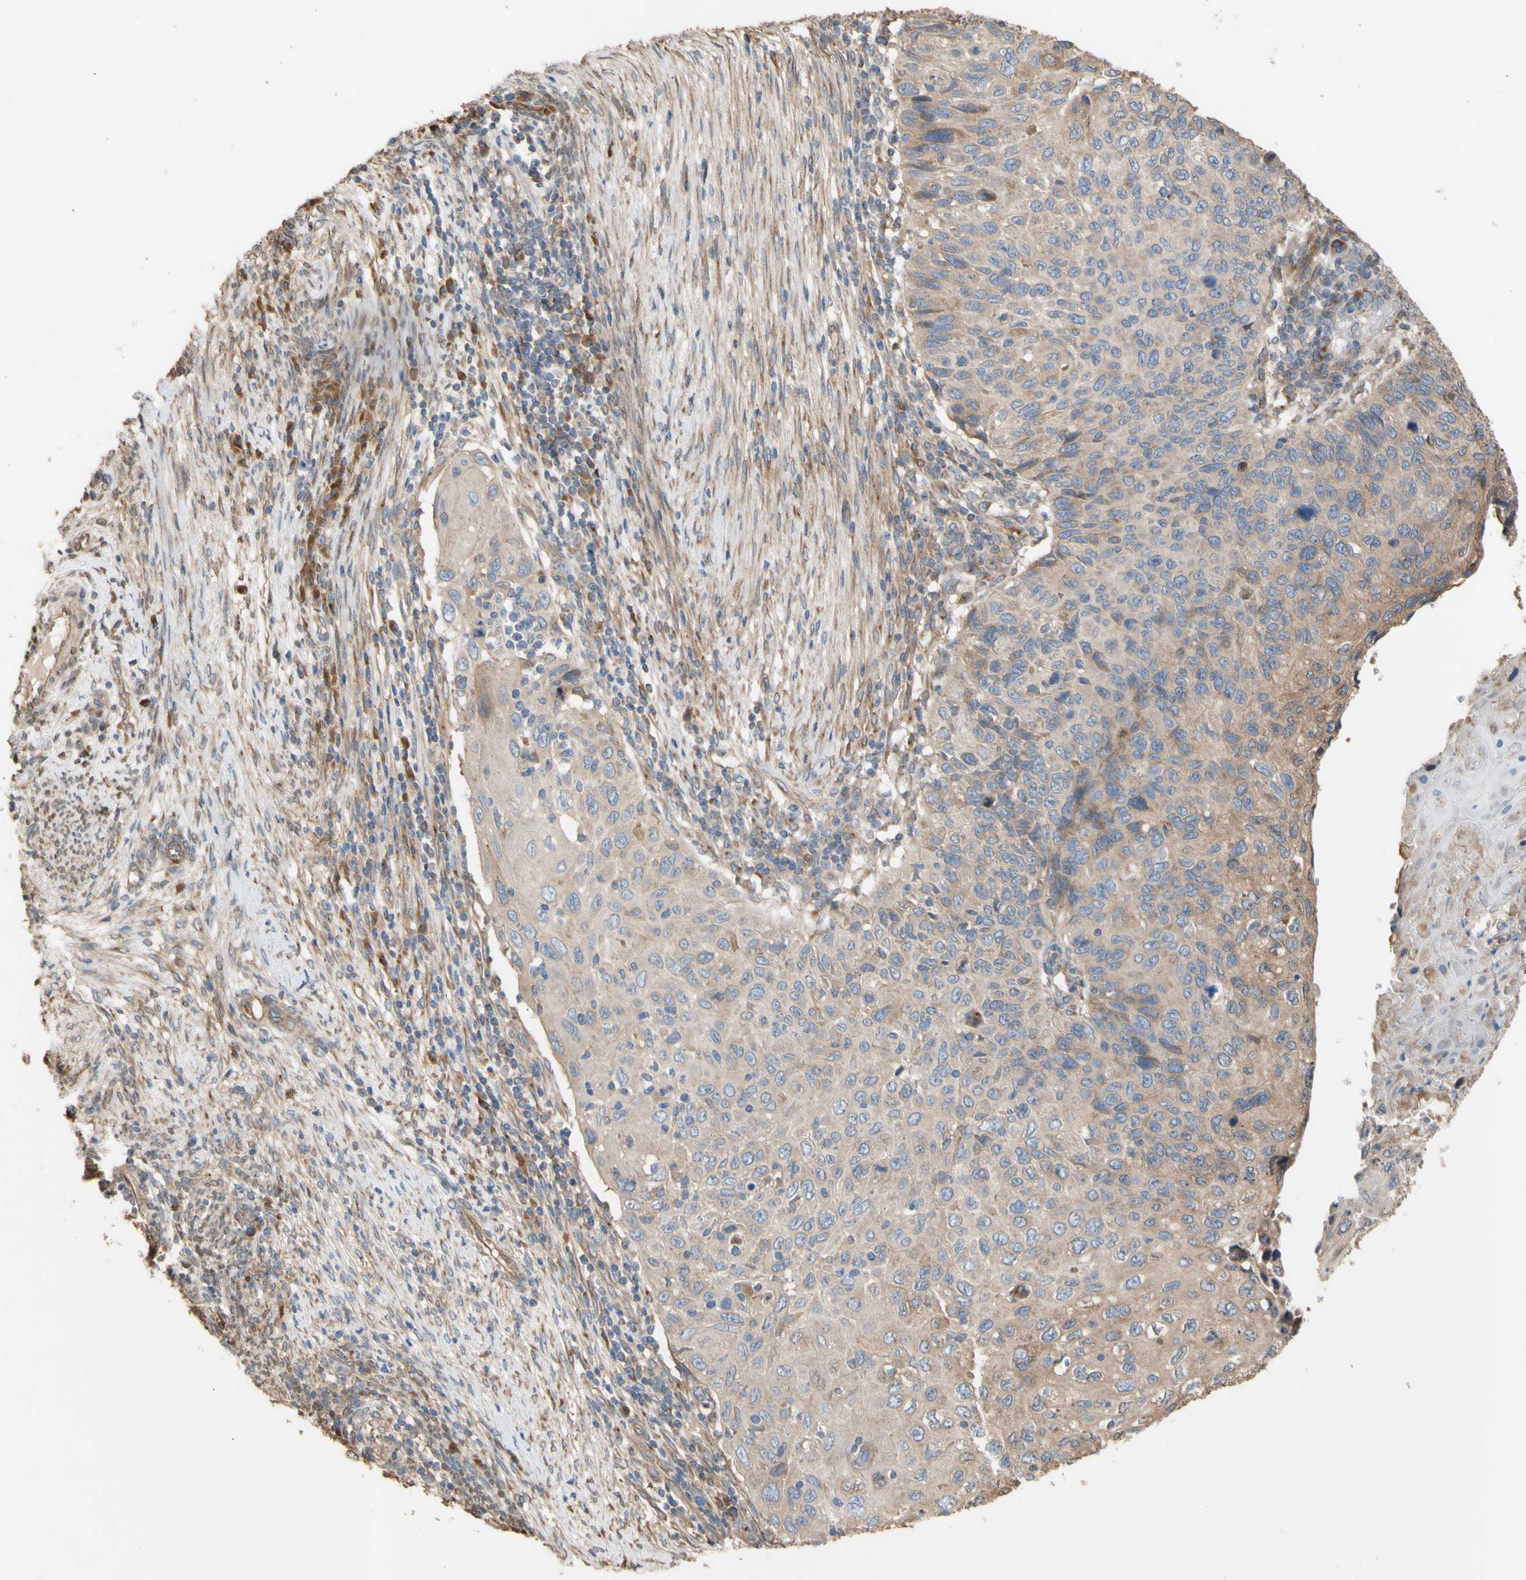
{"staining": {"intensity": "weak", "quantity": ">75%", "location": "cytoplasmic/membranous"}, "tissue": "cervical cancer", "cell_type": "Tumor cells", "image_type": "cancer", "snomed": [{"axis": "morphology", "description": "Squamous cell carcinoma, NOS"}, {"axis": "topography", "description": "Cervix"}], "caption": "An immunohistochemistry (IHC) histopathology image of tumor tissue is shown. Protein staining in brown highlights weak cytoplasmic/membranous positivity in cervical squamous cell carcinoma within tumor cells.", "gene": "NECTIN3", "patient": {"sex": "female", "age": 70}}